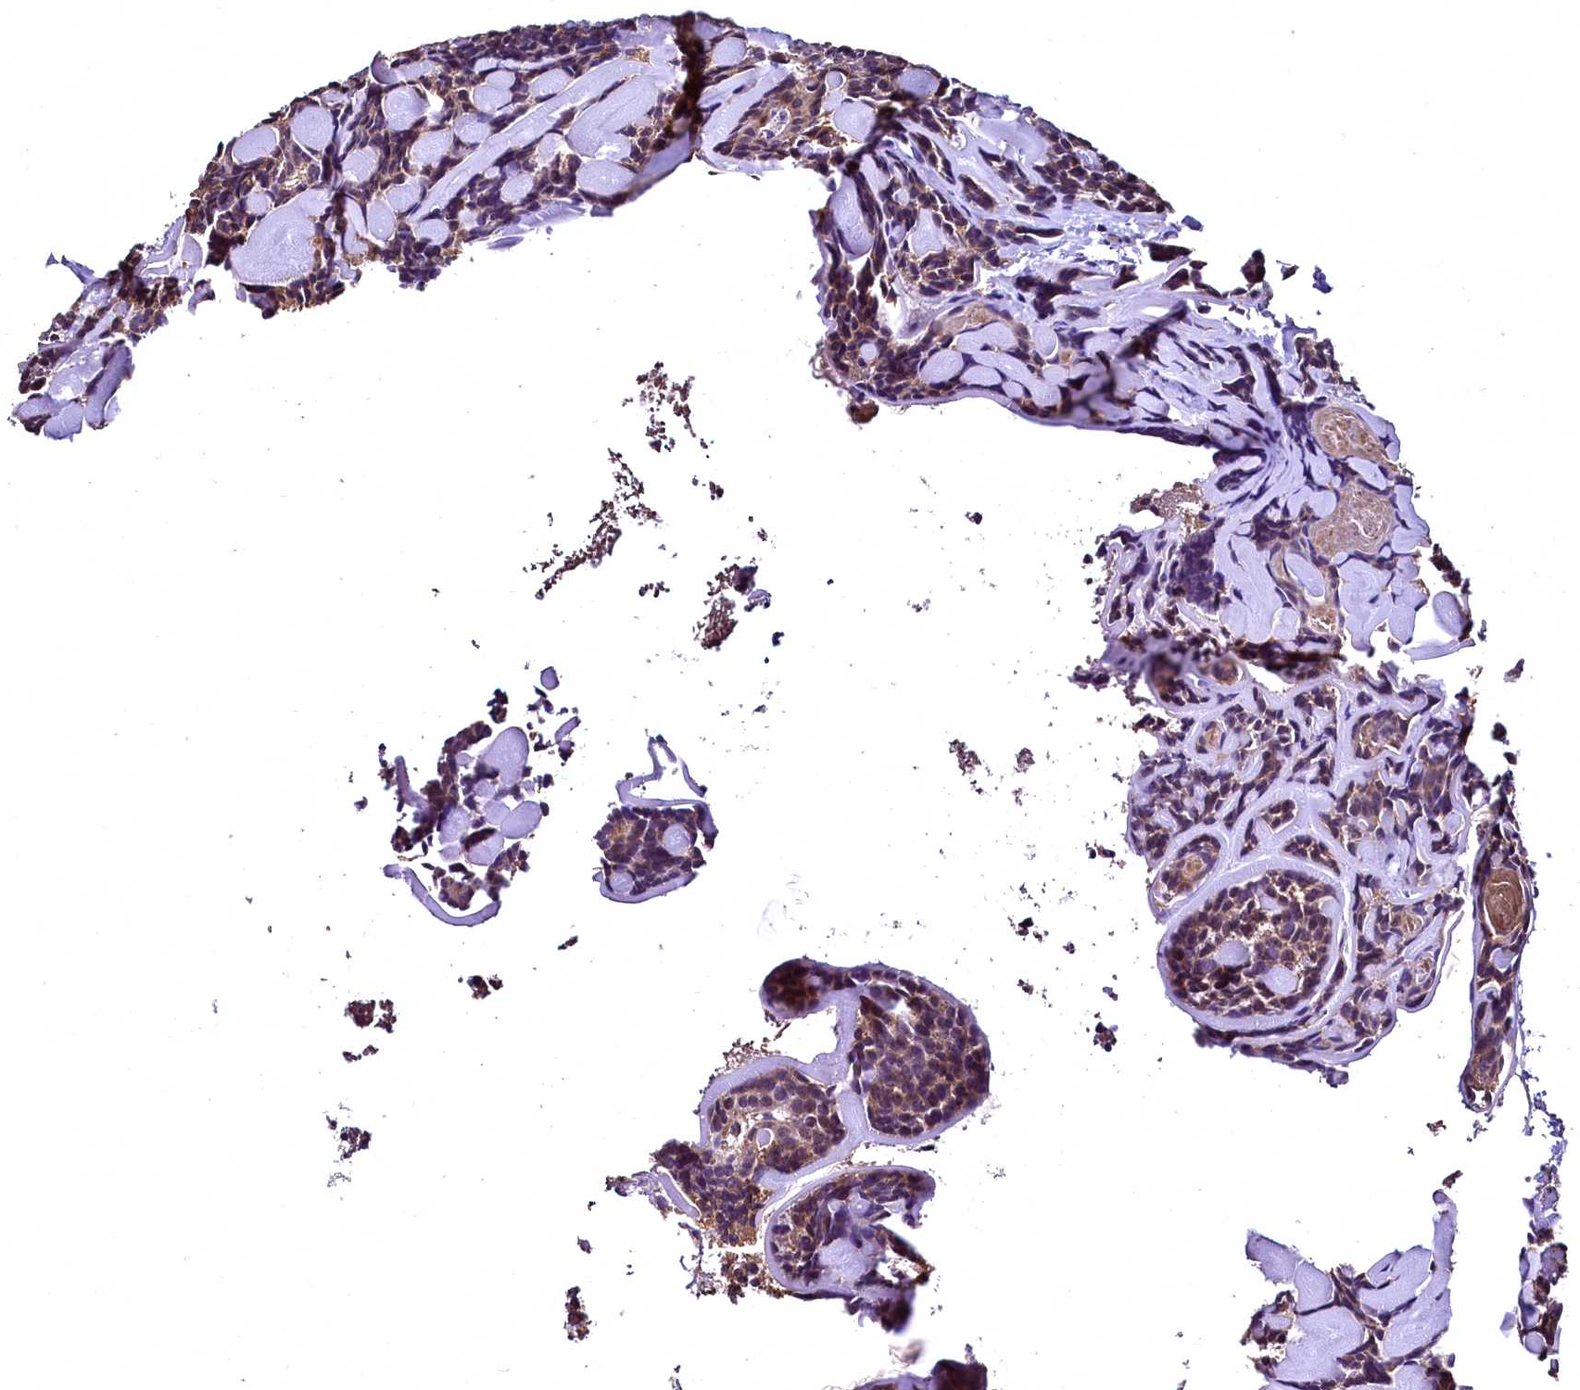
{"staining": {"intensity": "moderate", "quantity": ">75%", "location": "cytoplasmic/membranous"}, "tissue": "head and neck cancer", "cell_type": "Tumor cells", "image_type": "cancer", "snomed": [{"axis": "morphology", "description": "Adenocarcinoma, NOS"}, {"axis": "topography", "description": "Salivary gland"}, {"axis": "topography", "description": "Head-Neck"}], "caption": "A brown stain highlights moderate cytoplasmic/membranous staining of a protein in adenocarcinoma (head and neck) tumor cells.", "gene": "TBCEL", "patient": {"sex": "female", "age": 63}}